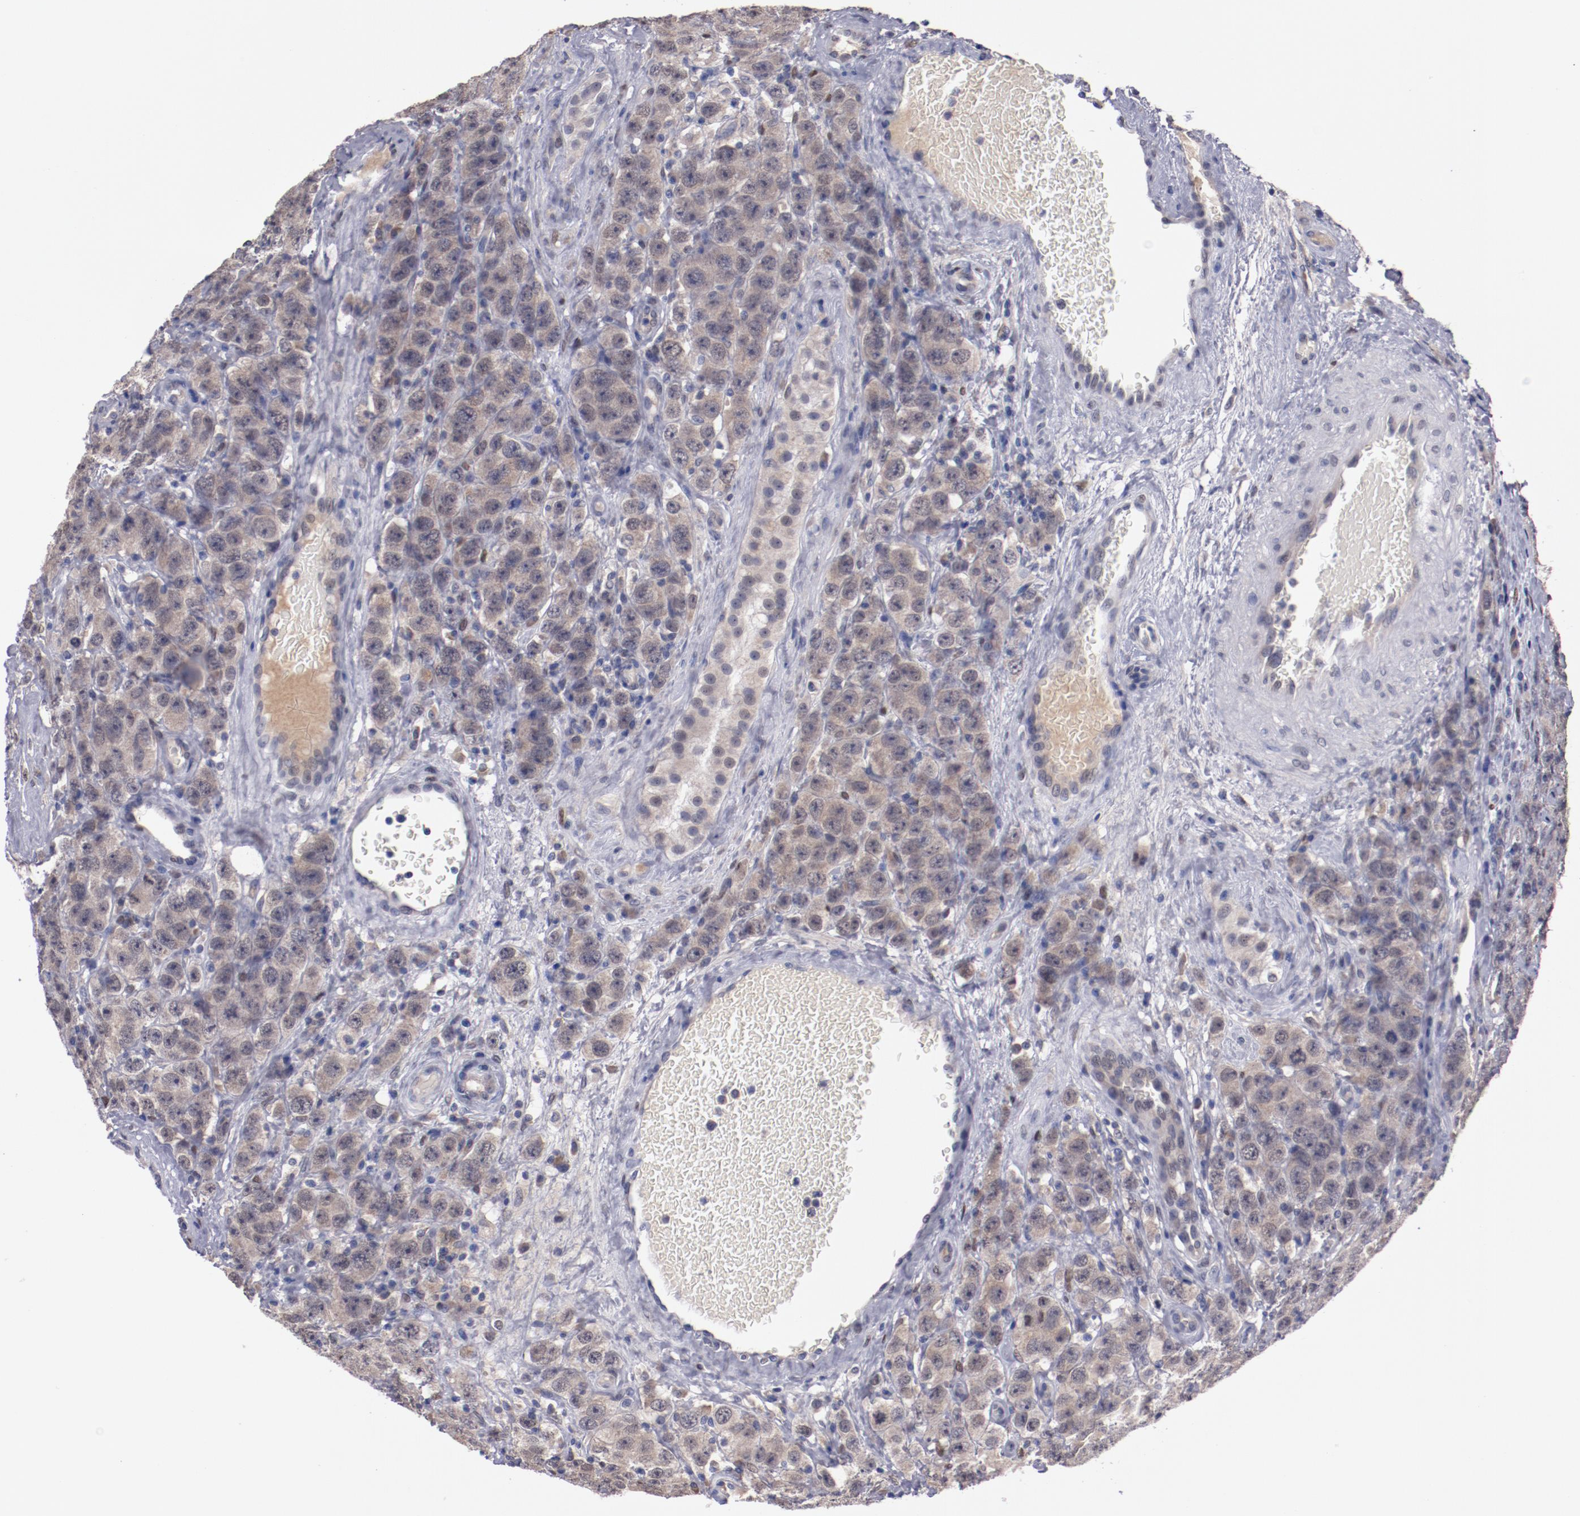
{"staining": {"intensity": "weak", "quantity": "25%-75%", "location": "cytoplasmic/membranous"}, "tissue": "testis cancer", "cell_type": "Tumor cells", "image_type": "cancer", "snomed": [{"axis": "morphology", "description": "Seminoma, NOS"}, {"axis": "topography", "description": "Testis"}], "caption": "Testis cancer (seminoma) was stained to show a protein in brown. There is low levels of weak cytoplasmic/membranous positivity in approximately 25%-75% of tumor cells. Nuclei are stained in blue.", "gene": "FAM81A", "patient": {"sex": "male", "age": 52}}